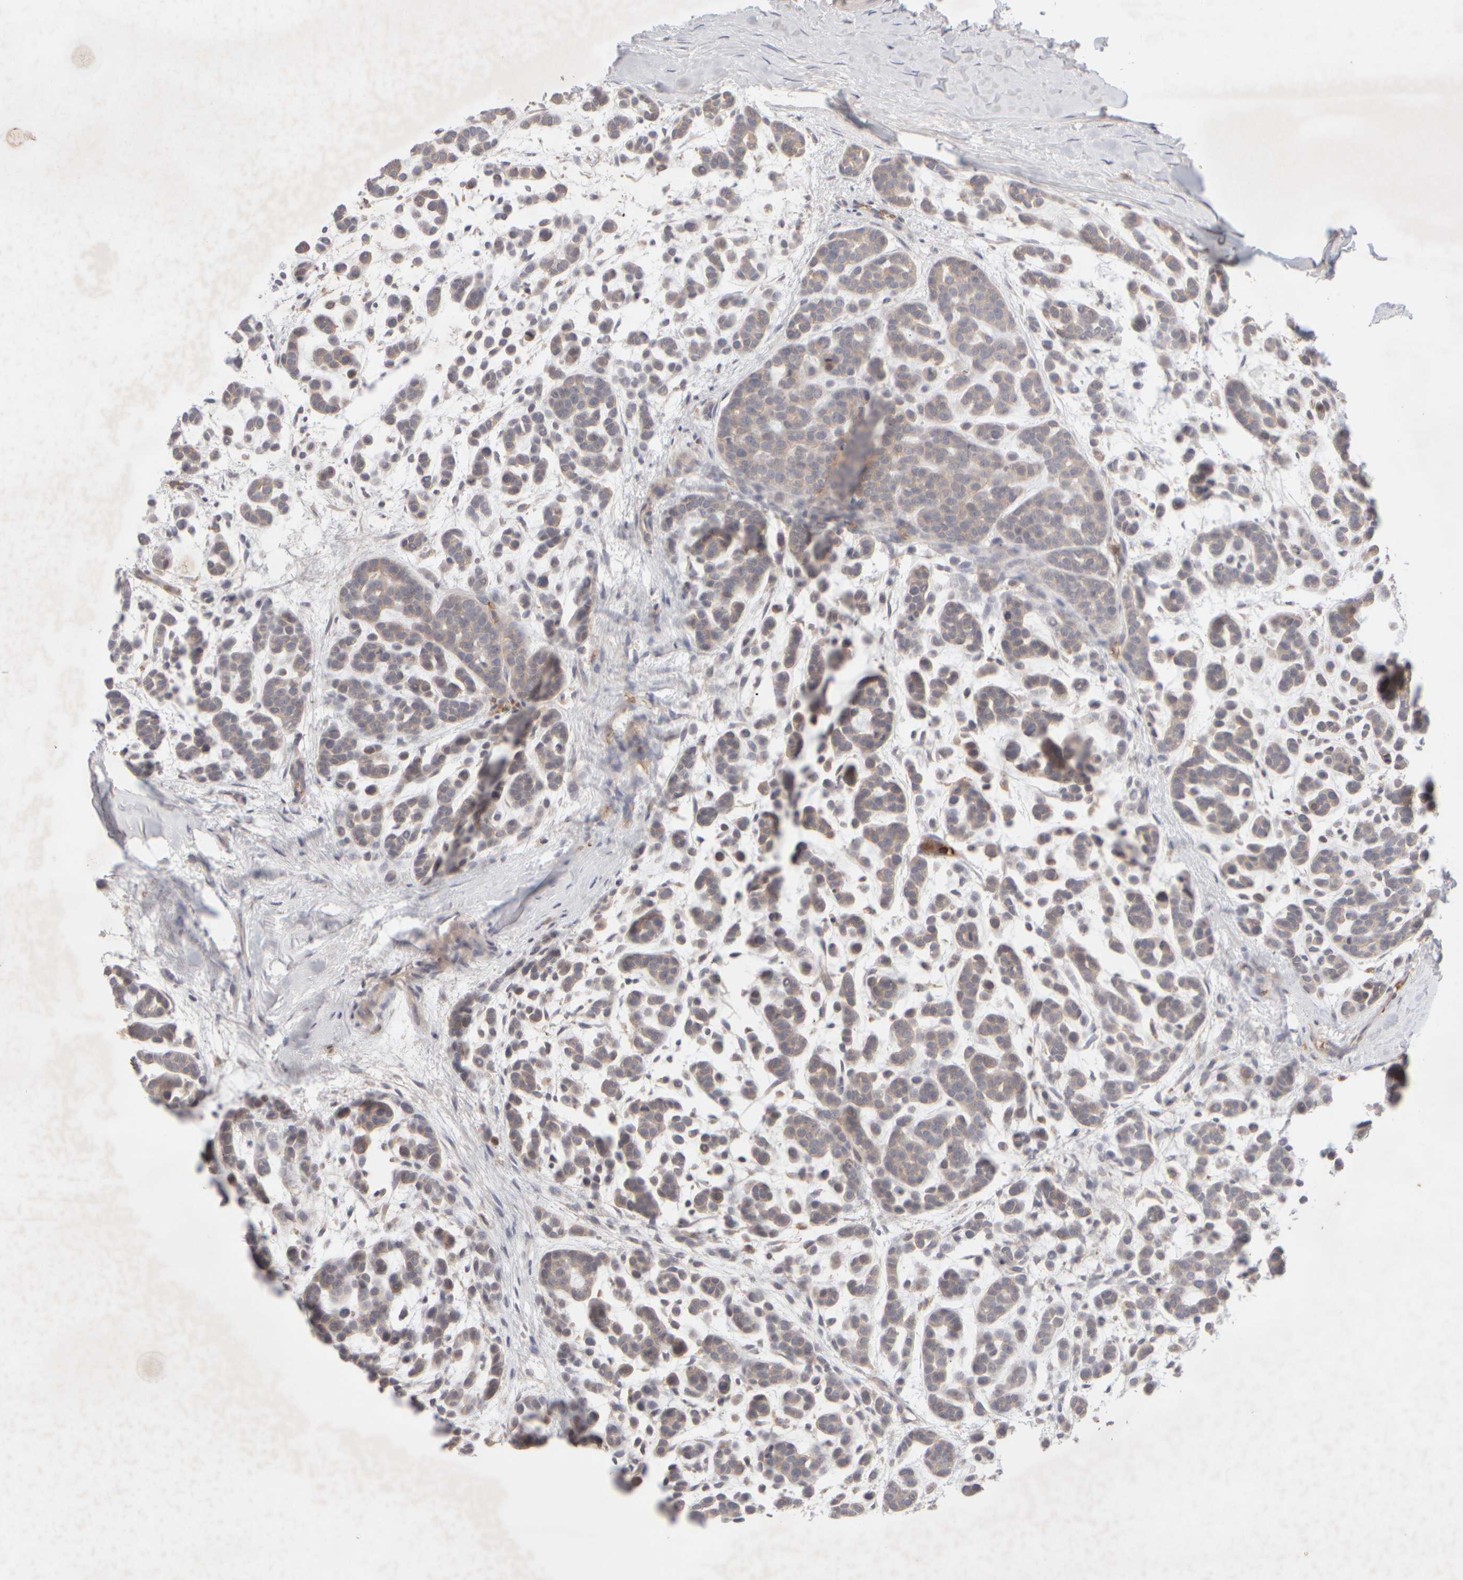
{"staining": {"intensity": "moderate", "quantity": "<25%", "location": "cytoplasmic/membranous"}, "tissue": "head and neck cancer", "cell_type": "Tumor cells", "image_type": "cancer", "snomed": [{"axis": "morphology", "description": "Adenocarcinoma, NOS"}, {"axis": "morphology", "description": "Adenoma, NOS"}, {"axis": "topography", "description": "Head-Neck"}], "caption": "A brown stain labels moderate cytoplasmic/membranous expression of a protein in human head and neck cancer (adenocarcinoma) tumor cells. The staining was performed using DAB to visualize the protein expression in brown, while the nuclei were stained in blue with hematoxylin (Magnification: 20x).", "gene": "MST1", "patient": {"sex": "female", "age": 55}}